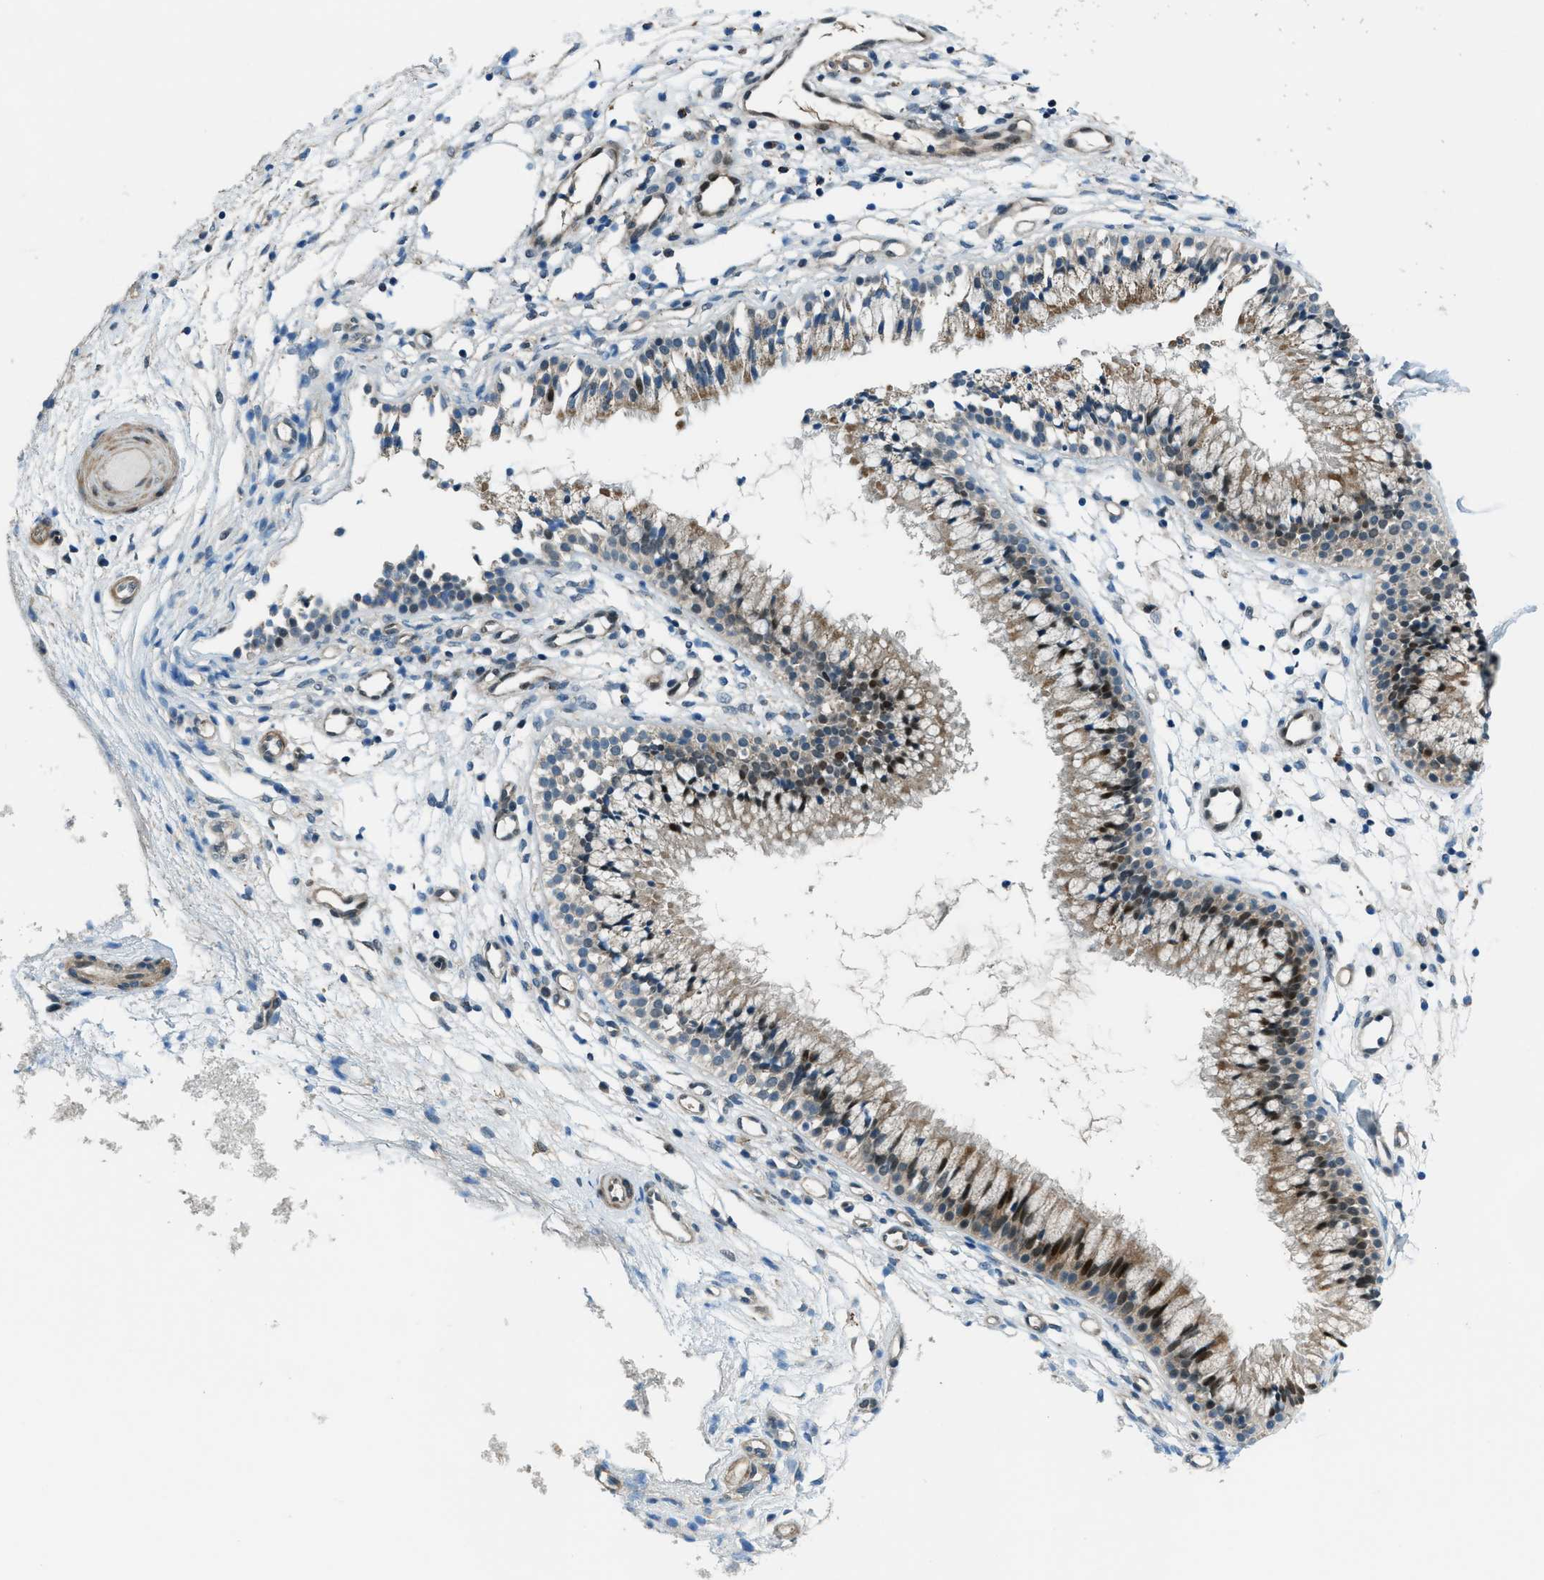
{"staining": {"intensity": "moderate", "quantity": "25%-75%", "location": "cytoplasmic/membranous,nuclear"}, "tissue": "nasopharynx", "cell_type": "Respiratory epithelial cells", "image_type": "normal", "snomed": [{"axis": "morphology", "description": "Normal tissue, NOS"}, {"axis": "topography", "description": "Nasopharynx"}], "caption": "Protein analysis of normal nasopharynx displays moderate cytoplasmic/membranous,nuclear expression in approximately 25%-75% of respiratory epithelial cells. Nuclei are stained in blue.", "gene": "NPEPL1", "patient": {"sex": "male", "age": 21}}